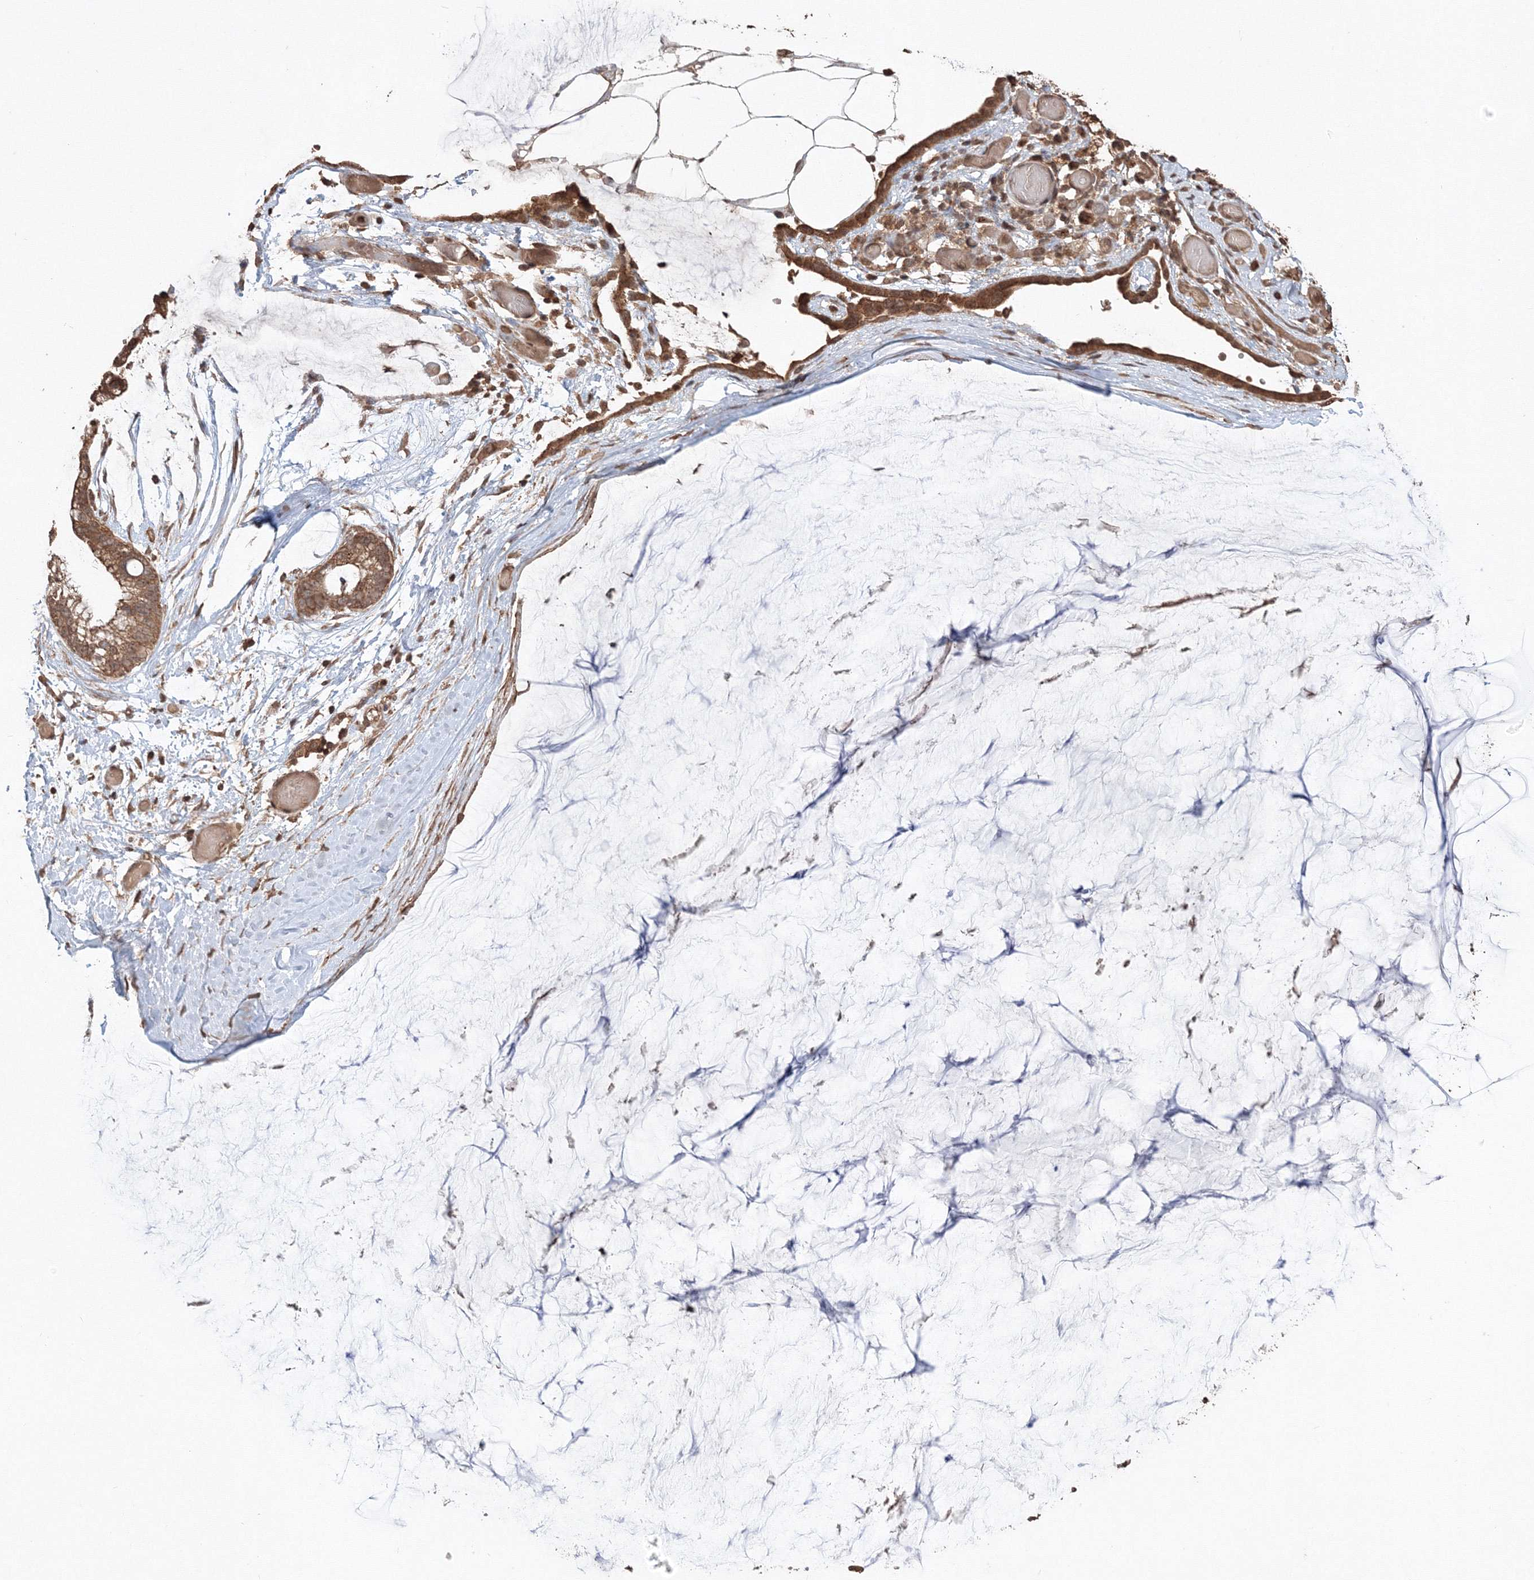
{"staining": {"intensity": "moderate", "quantity": ">75%", "location": "cytoplasmic/membranous"}, "tissue": "ovarian cancer", "cell_type": "Tumor cells", "image_type": "cancer", "snomed": [{"axis": "morphology", "description": "Cystadenocarcinoma, mucinous, NOS"}, {"axis": "topography", "description": "Ovary"}], "caption": "IHC (DAB) staining of human ovarian cancer (mucinous cystadenocarcinoma) demonstrates moderate cytoplasmic/membranous protein expression in about >75% of tumor cells.", "gene": "CCDC122", "patient": {"sex": "female", "age": 39}}